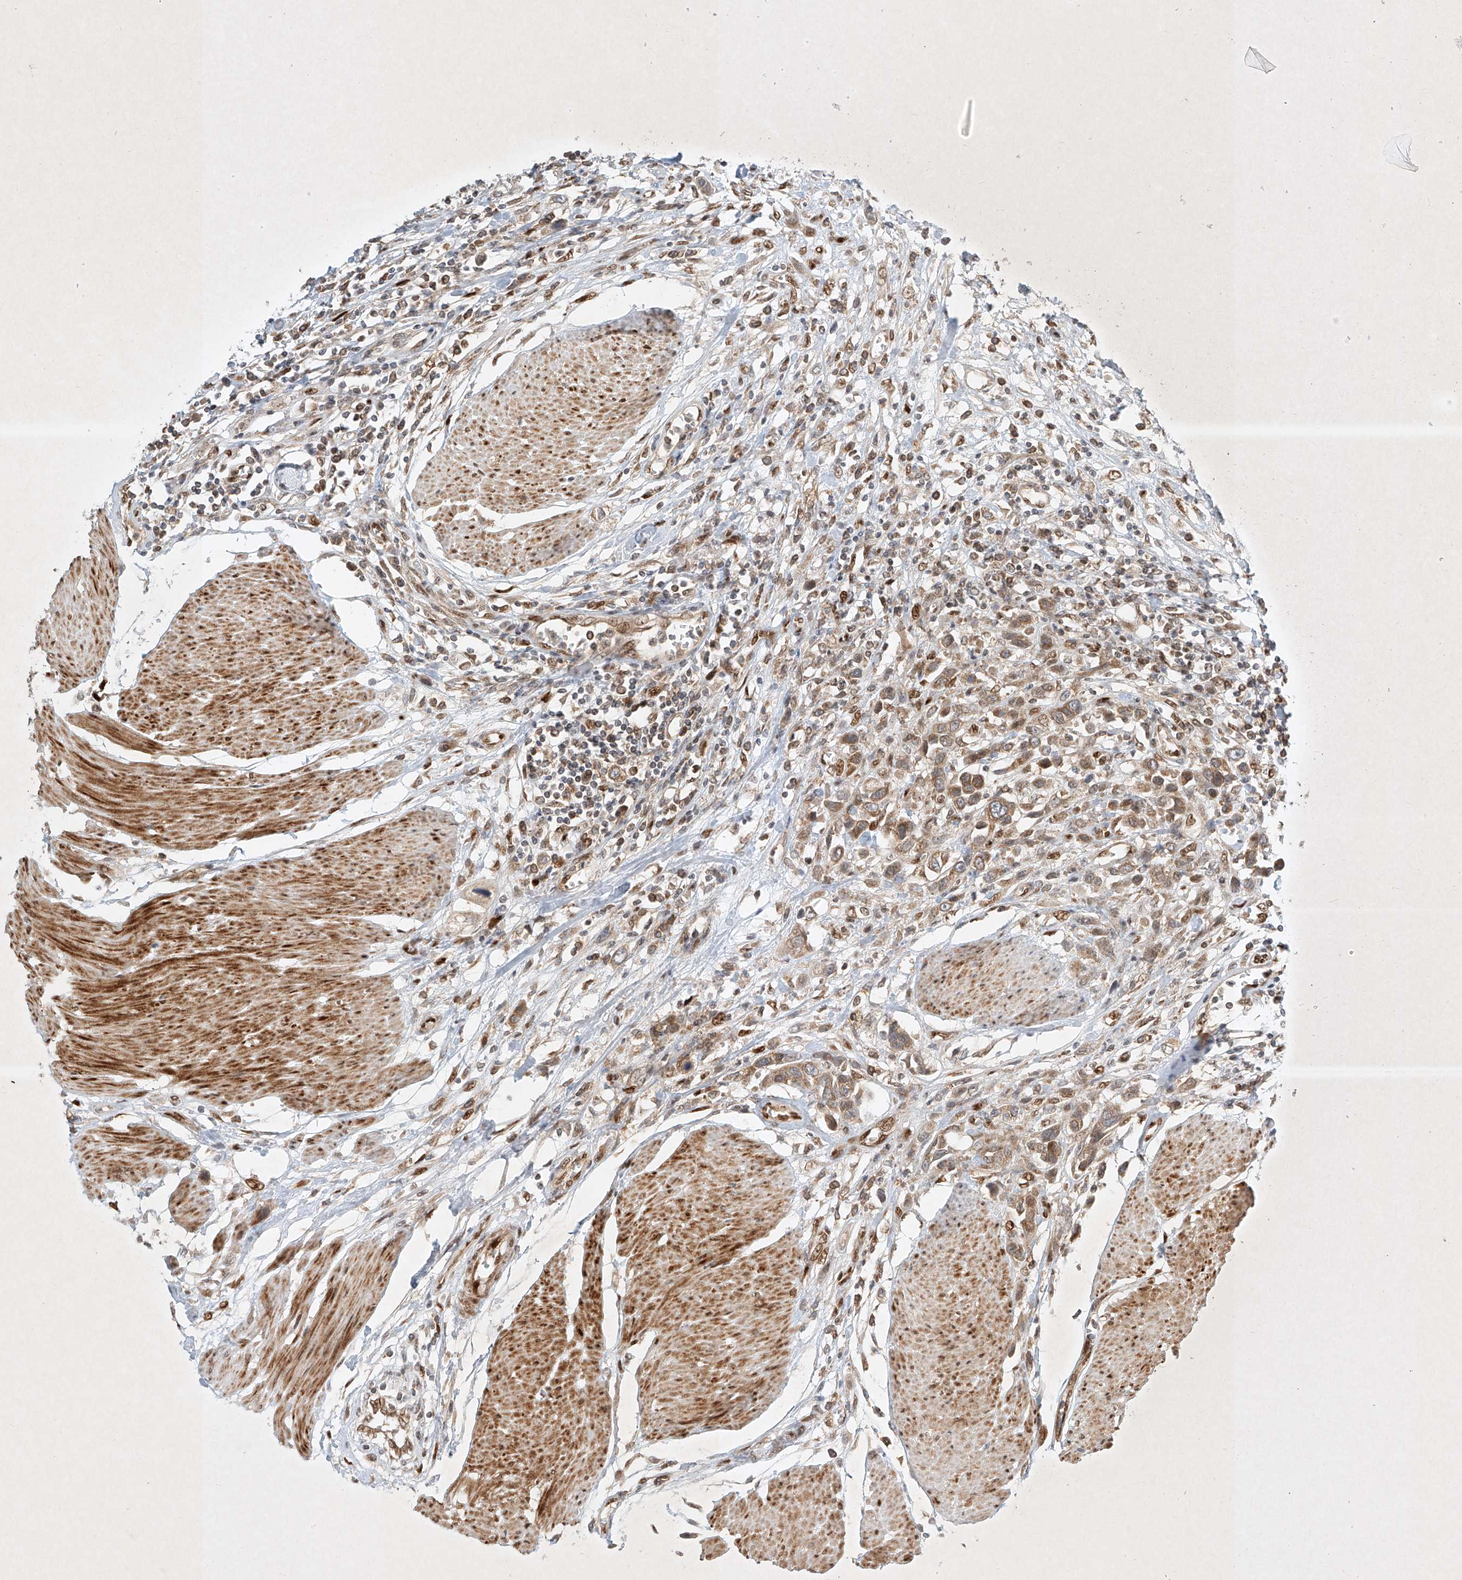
{"staining": {"intensity": "moderate", "quantity": ">75%", "location": "cytoplasmic/membranous"}, "tissue": "urothelial cancer", "cell_type": "Tumor cells", "image_type": "cancer", "snomed": [{"axis": "morphology", "description": "Urothelial carcinoma, High grade"}, {"axis": "topography", "description": "Urinary bladder"}], "caption": "Human urothelial cancer stained with a protein marker demonstrates moderate staining in tumor cells.", "gene": "EPG5", "patient": {"sex": "male", "age": 50}}